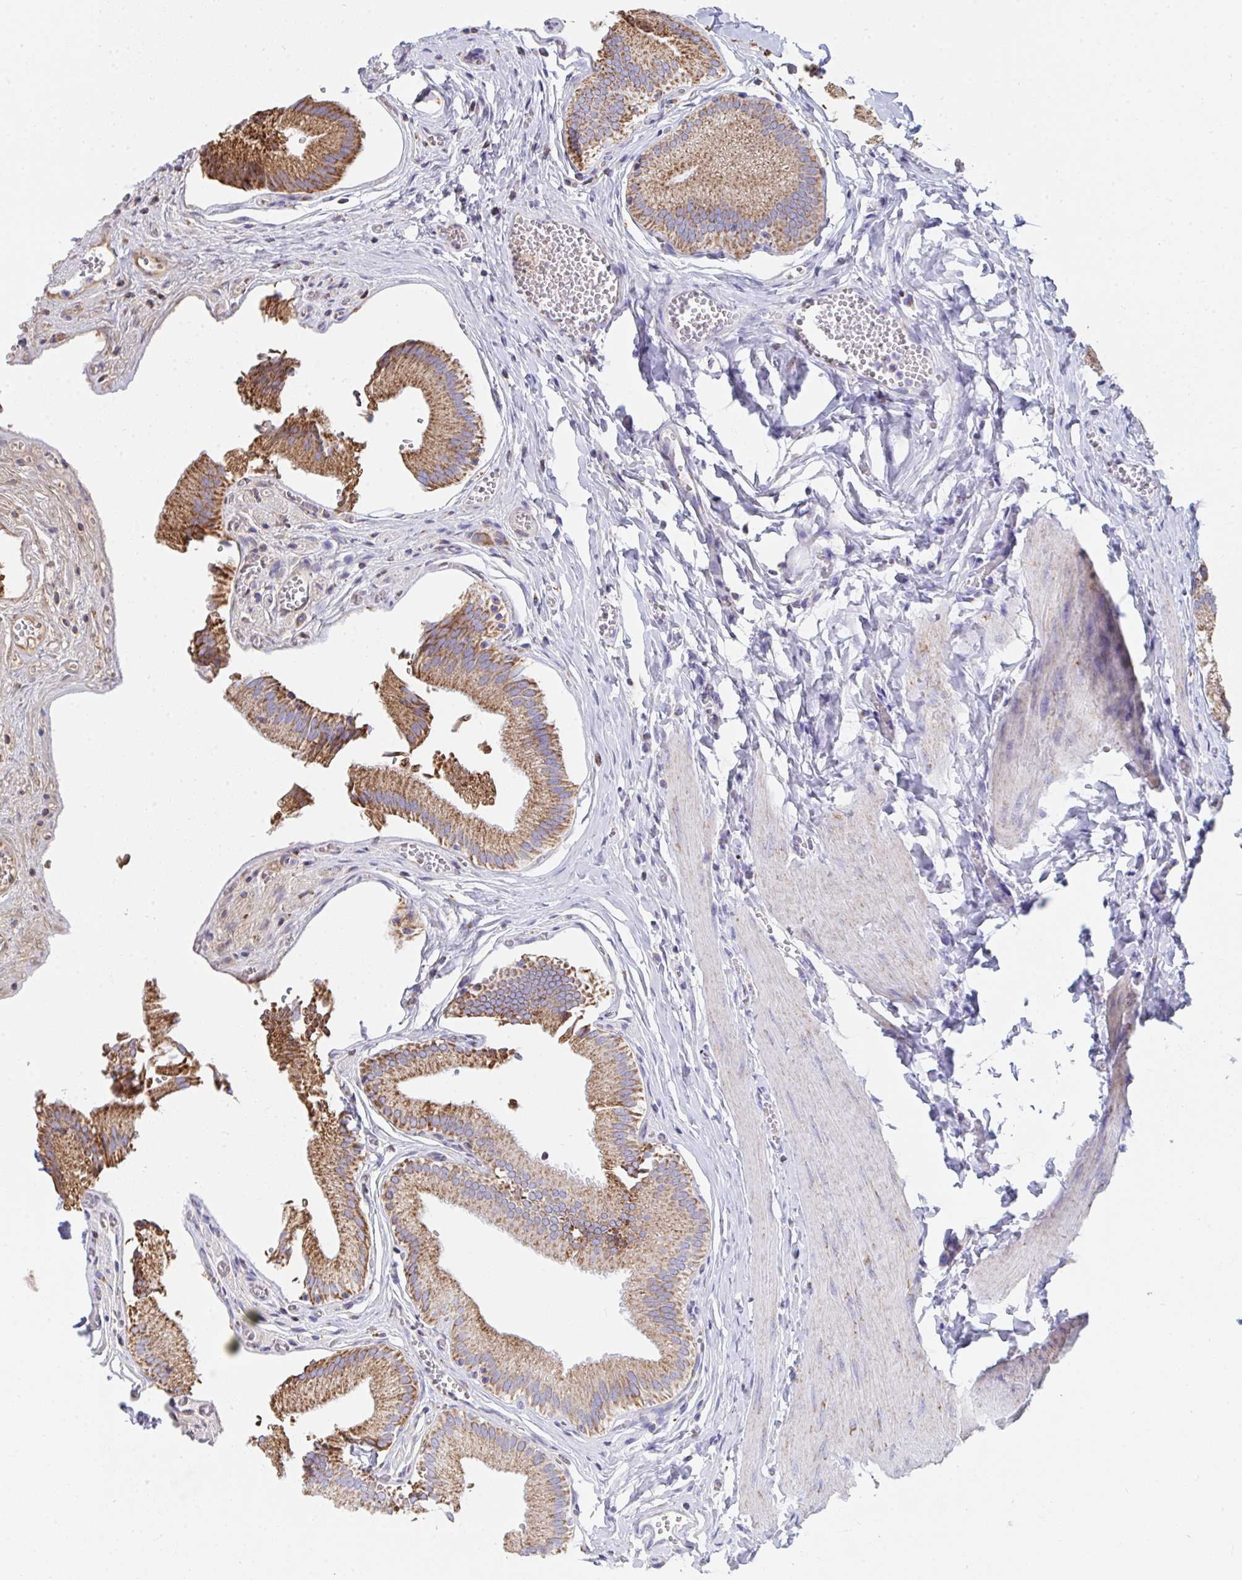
{"staining": {"intensity": "moderate", "quantity": ">75%", "location": "cytoplasmic/membranous"}, "tissue": "gallbladder", "cell_type": "Glandular cells", "image_type": "normal", "snomed": [{"axis": "morphology", "description": "Normal tissue, NOS"}, {"axis": "topography", "description": "Gallbladder"}, {"axis": "topography", "description": "Peripheral nerve tissue"}], "caption": "Unremarkable gallbladder was stained to show a protein in brown. There is medium levels of moderate cytoplasmic/membranous positivity in approximately >75% of glandular cells.", "gene": "AIFM1", "patient": {"sex": "male", "age": 17}}